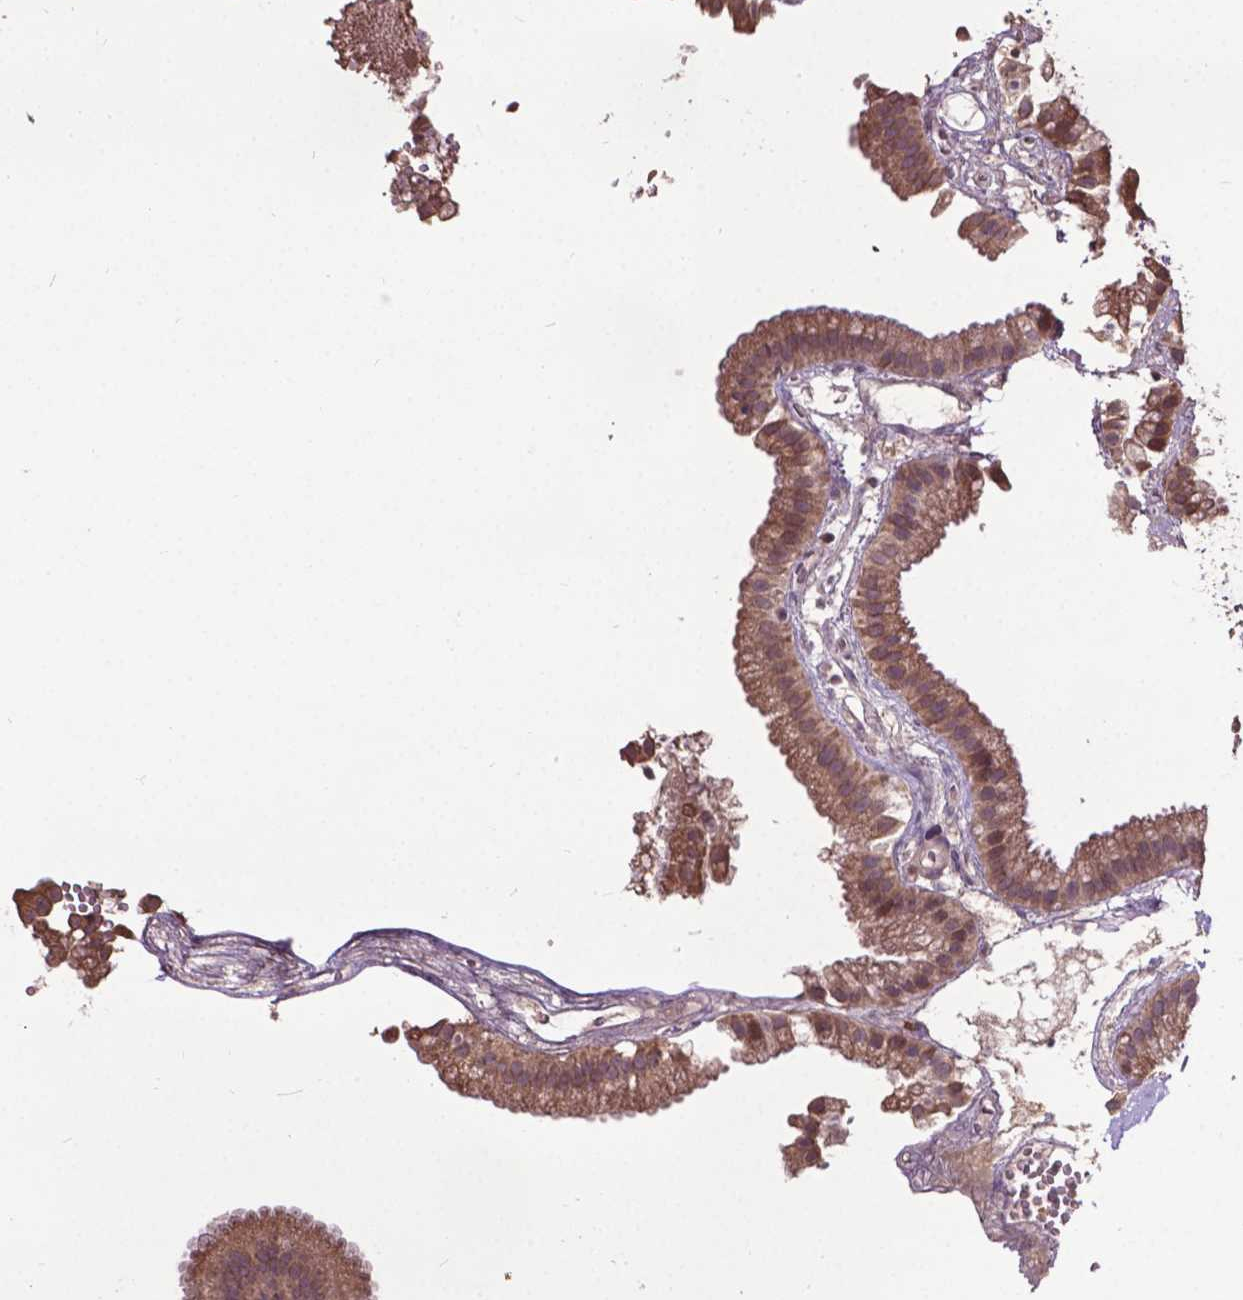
{"staining": {"intensity": "moderate", "quantity": ">75%", "location": "cytoplasmic/membranous"}, "tissue": "gallbladder", "cell_type": "Glandular cells", "image_type": "normal", "snomed": [{"axis": "morphology", "description": "Normal tissue, NOS"}, {"axis": "topography", "description": "Gallbladder"}], "caption": "The image demonstrates staining of unremarkable gallbladder, revealing moderate cytoplasmic/membranous protein staining (brown color) within glandular cells.", "gene": "GLRA2", "patient": {"sex": "female", "age": 63}}